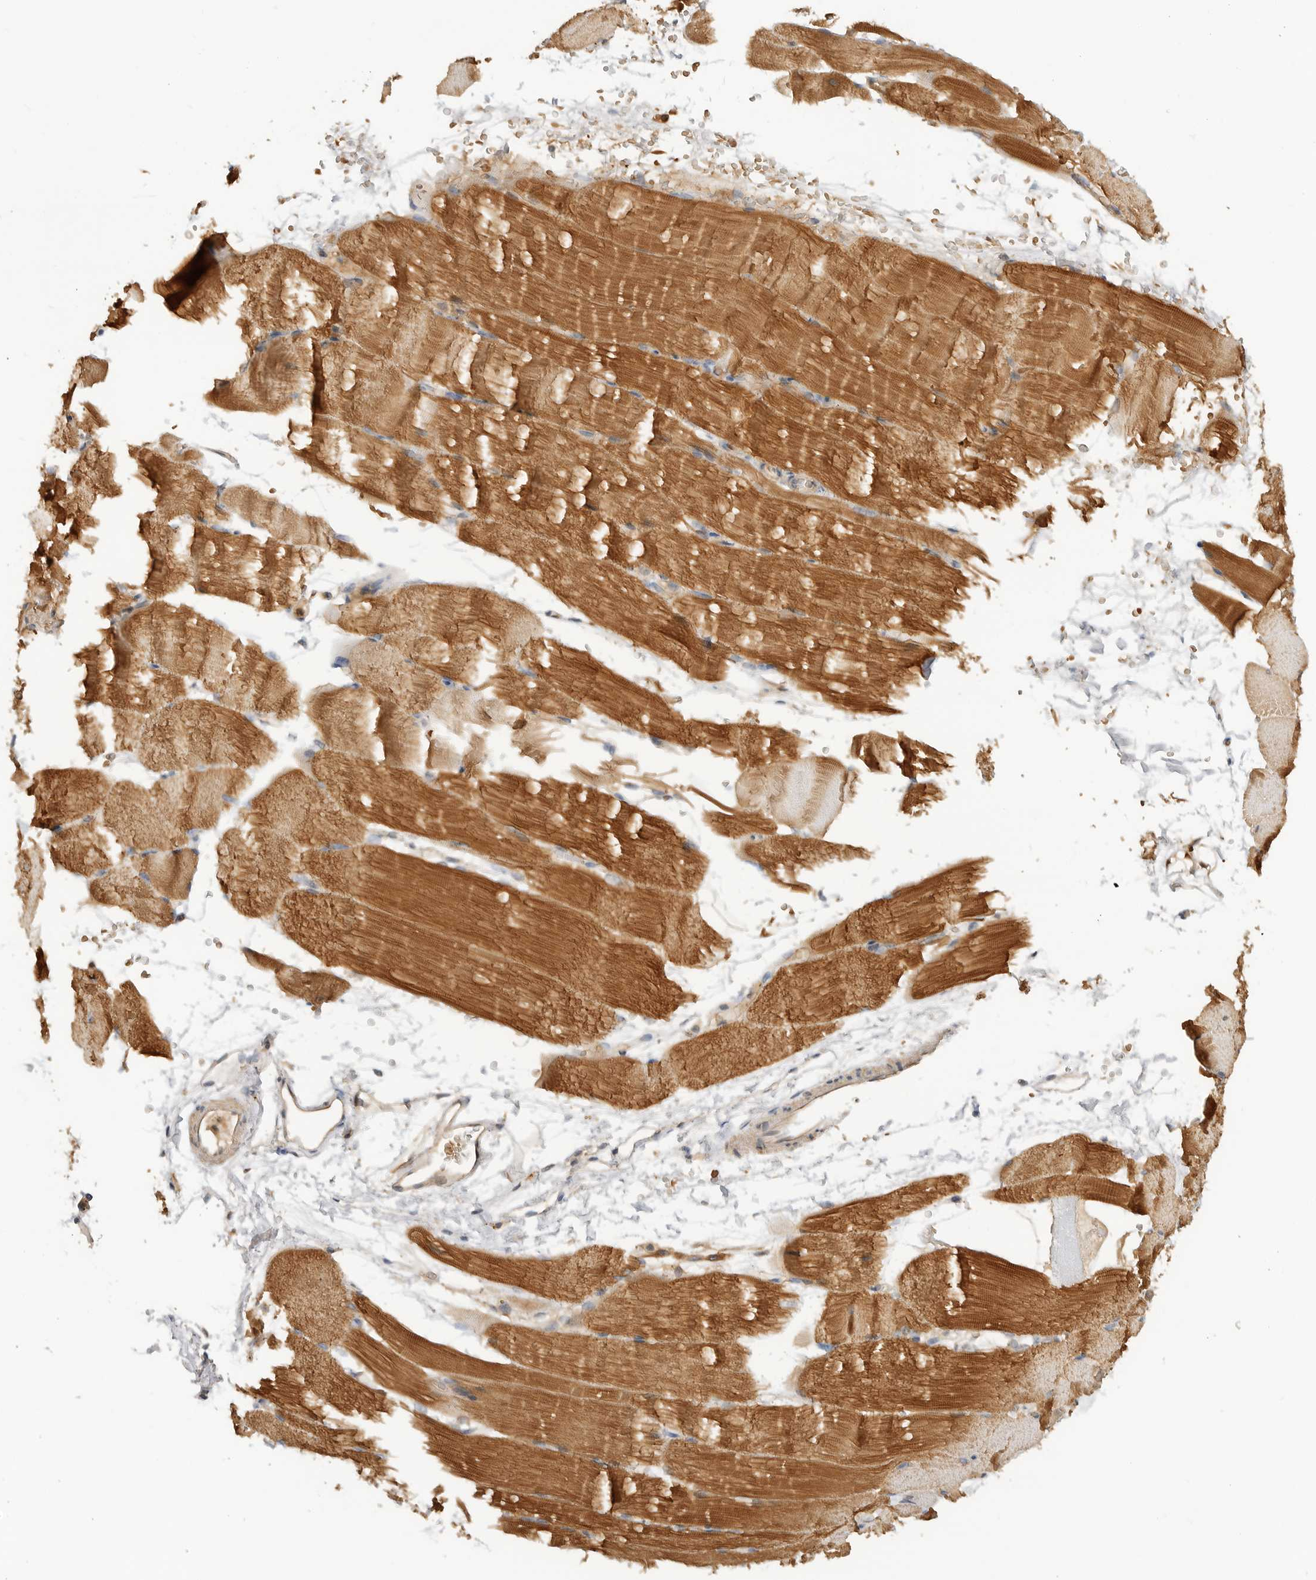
{"staining": {"intensity": "strong", "quantity": "25%-75%", "location": "cytoplasmic/membranous"}, "tissue": "skeletal muscle", "cell_type": "Myocytes", "image_type": "normal", "snomed": [{"axis": "morphology", "description": "Normal tissue, NOS"}, {"axis": "topography", "description": "Skeletal muscle"}, {"axis": "topography", "description": "Parathyroid gland"}], "caption": "Immunohistochemical staining of normal skeletal muscle shows 25%-75% levels of strong cytoplasmic/membranous protein staining in approximately 25%-75% of myocytes.", "gene": "CLDN12", "patient": {"sex": "female", "age": 37}}